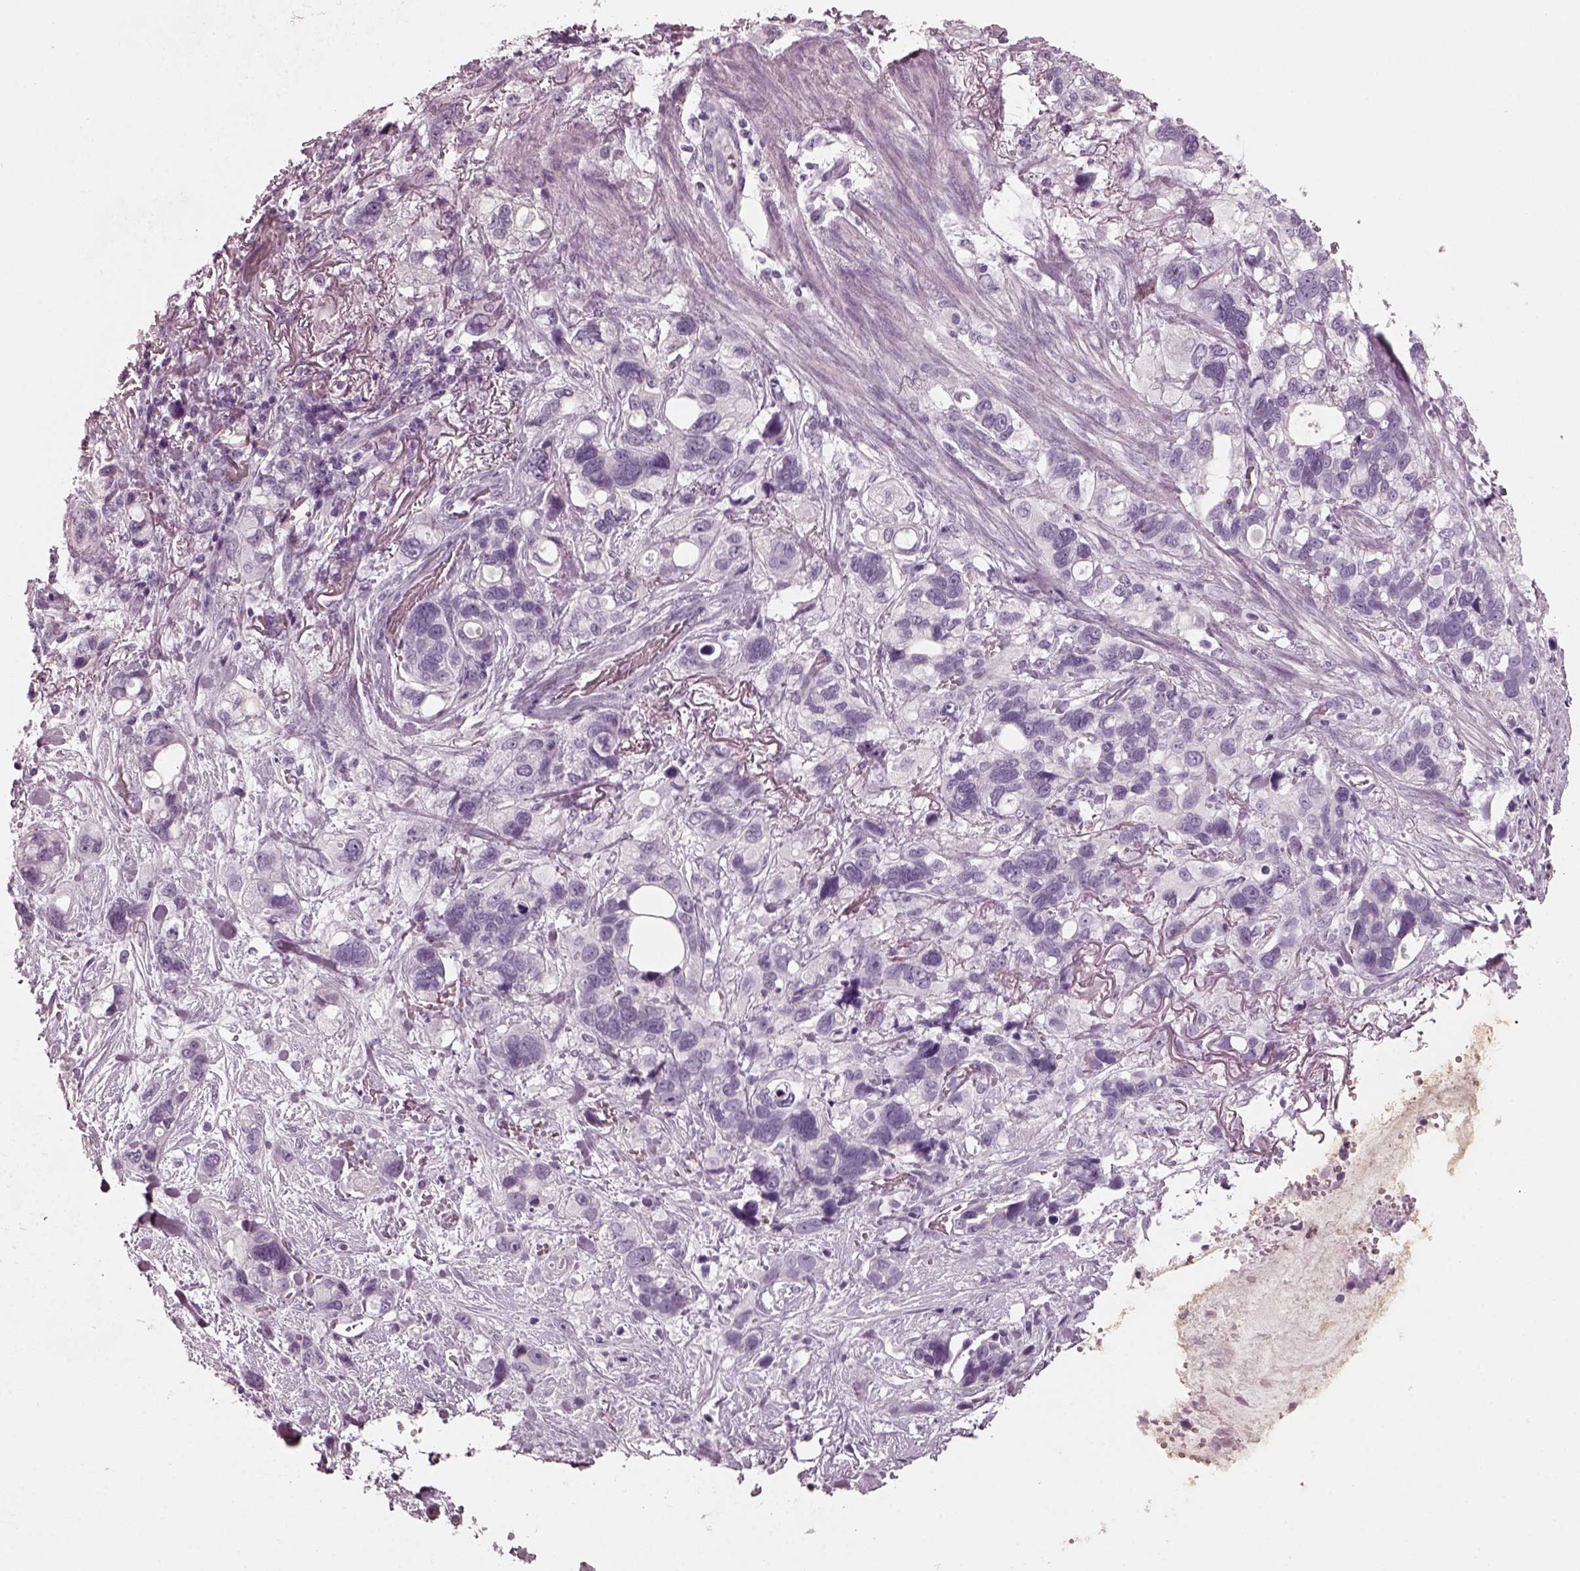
{"staining": {"intensity": "negative", "quantity": "none", "location": "none"}, "tissue": "stomach cancer", "cell_type": "Tumor cells", "image_type": "cancer", "snomed": [{"axis": "morphology", "description": "Adenocarcinoma, NOS"}, {"axis": "topography", "description": "Stomach, upper"}], "caption": "Photomicrograph shows no protein expression in tumor cells of adenocarcinoma (stomach) tissue.", "gene": "RCVRN", "patient": {"sex": "female", "age": 81}}